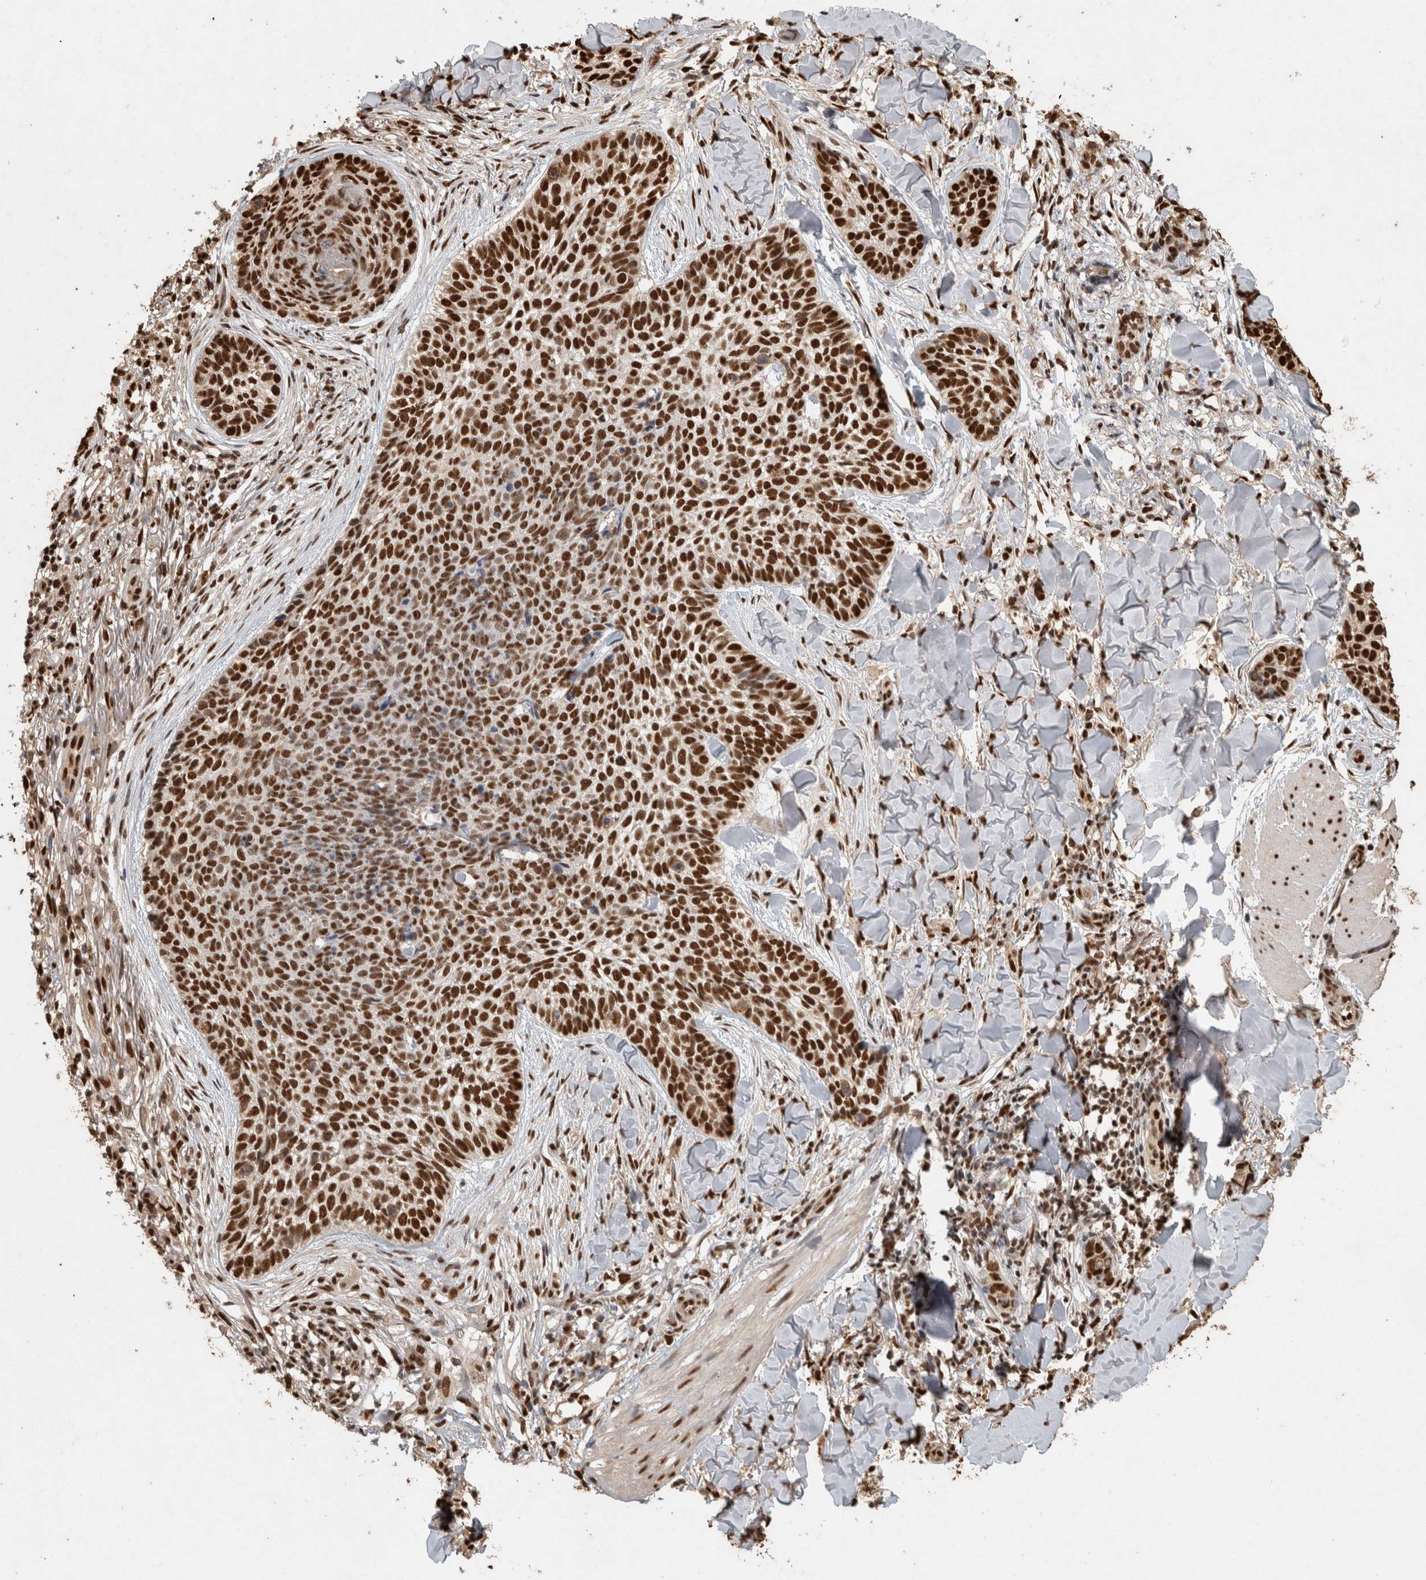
{"staining": {"intensity": "strong", "quantity": ">75%", "location": "nuclear"}, "tissue": "skin cancer", "cell_type": "Tumor cells", "image_type": "cancer", "snomed": [{"axis": "morphology", "description": "Normal tissue, NOS"}, {"axis": "morphology", "description": "Basal cell carcinoma"}, {"axis": "topography", "description": "Skin"}], "caption": "IHC (DAB (3,3'-diaminobenzidine)) staining of basal cell carcinoma (skin) displays strong nuclear protein staining in approximately >75% of tumor cells.", "gene": "RAD50", "patient": {"sex": "male", "age": 67}}